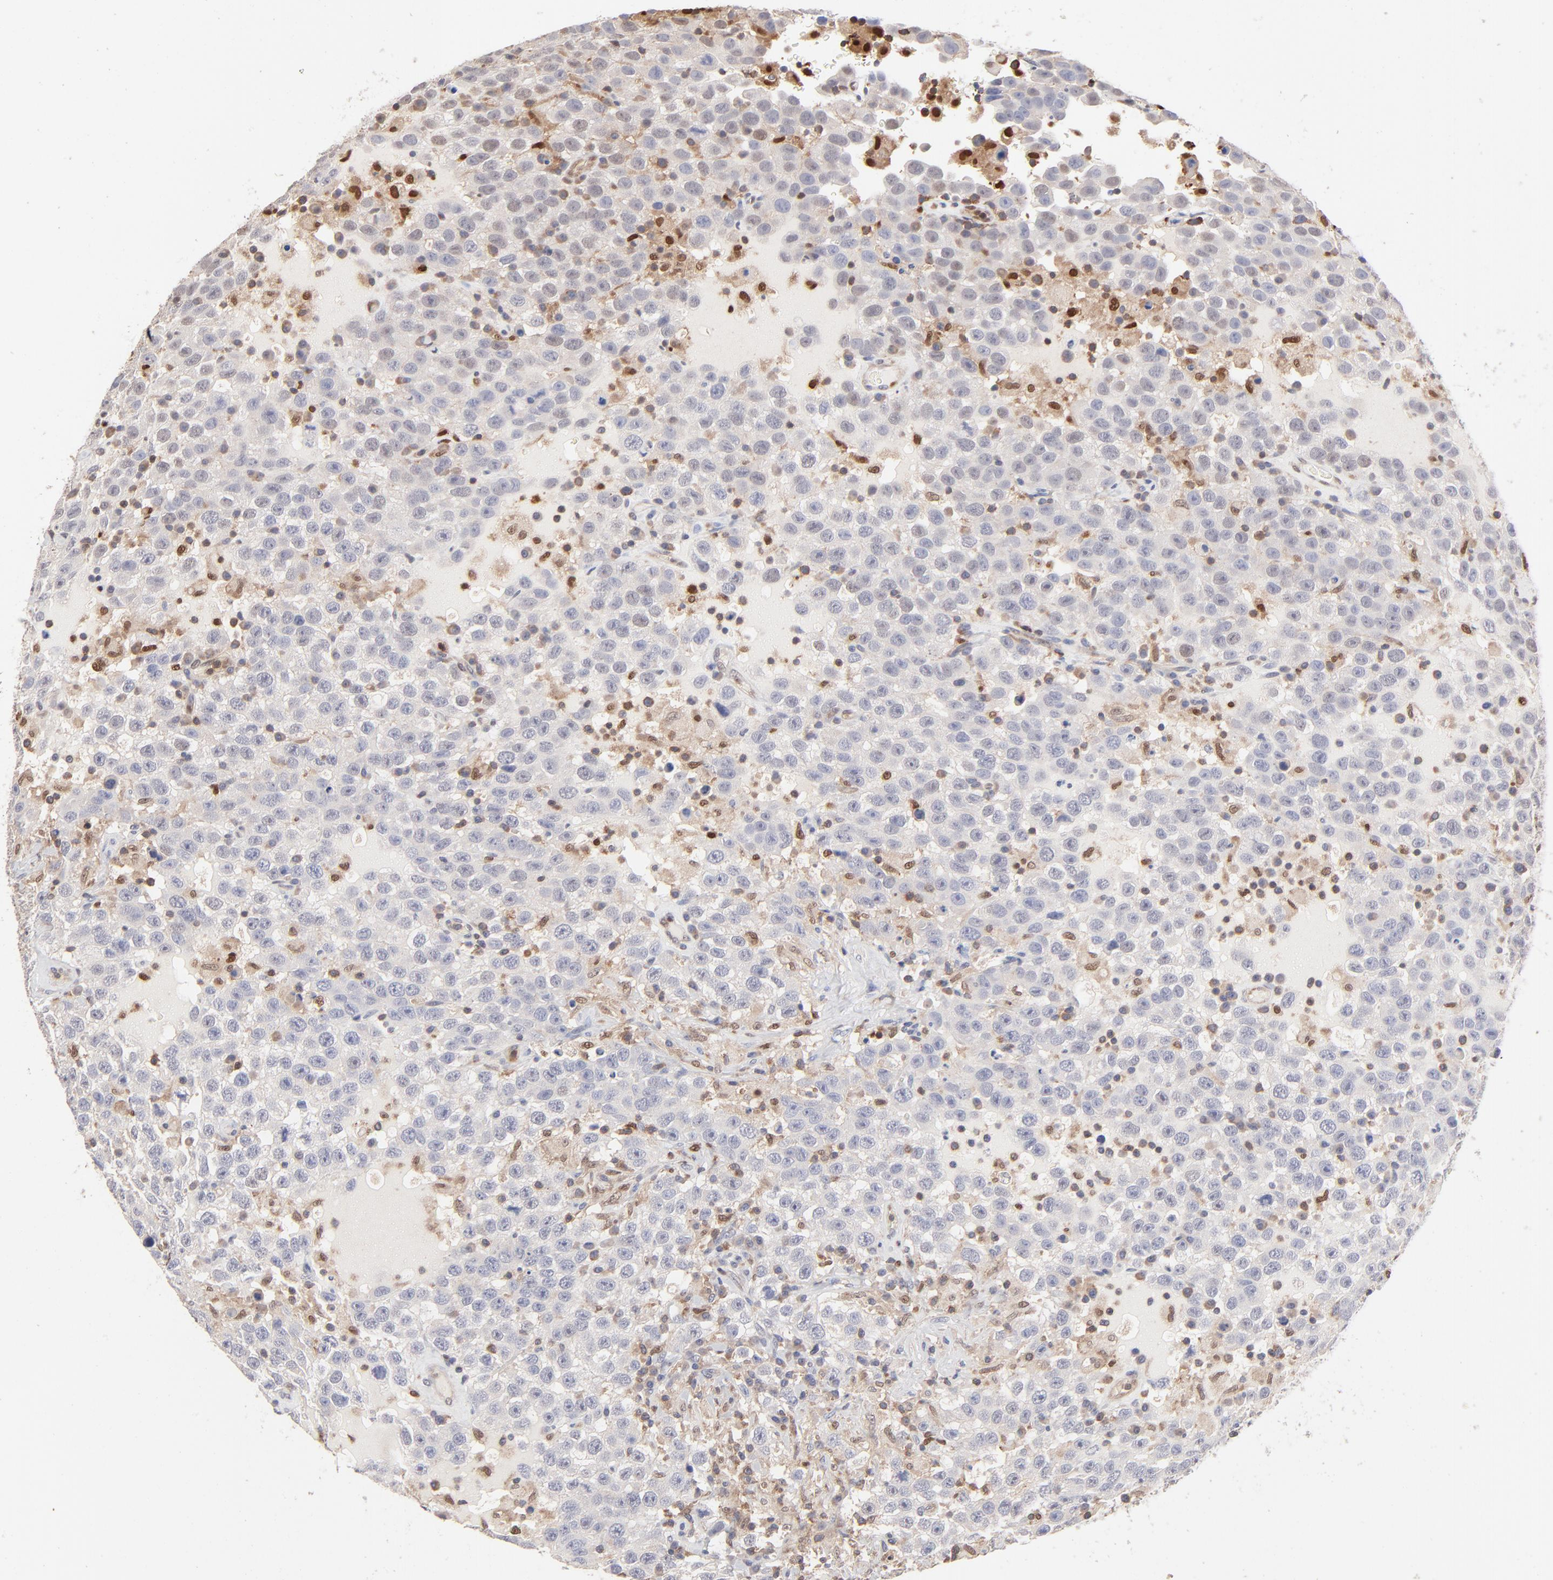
{"staining": {"intensity": "negative", "quantity": "none", "location": "none"}, "tissue": "testis cancer", "cell_type": "Tumor cells", "image_type": "cancer", "snomed": [{"axis": "morphology", "description": "Seminoma, NOS"}, {"axis": "topography", "description": "Testis"}], "caption": "A photomicrograph of seminoma (testis) stained for a protein displays no brown staining in tumor cells.", "gene": "ARHGEF6", "patient": {"sex": "male", "age": 41}}